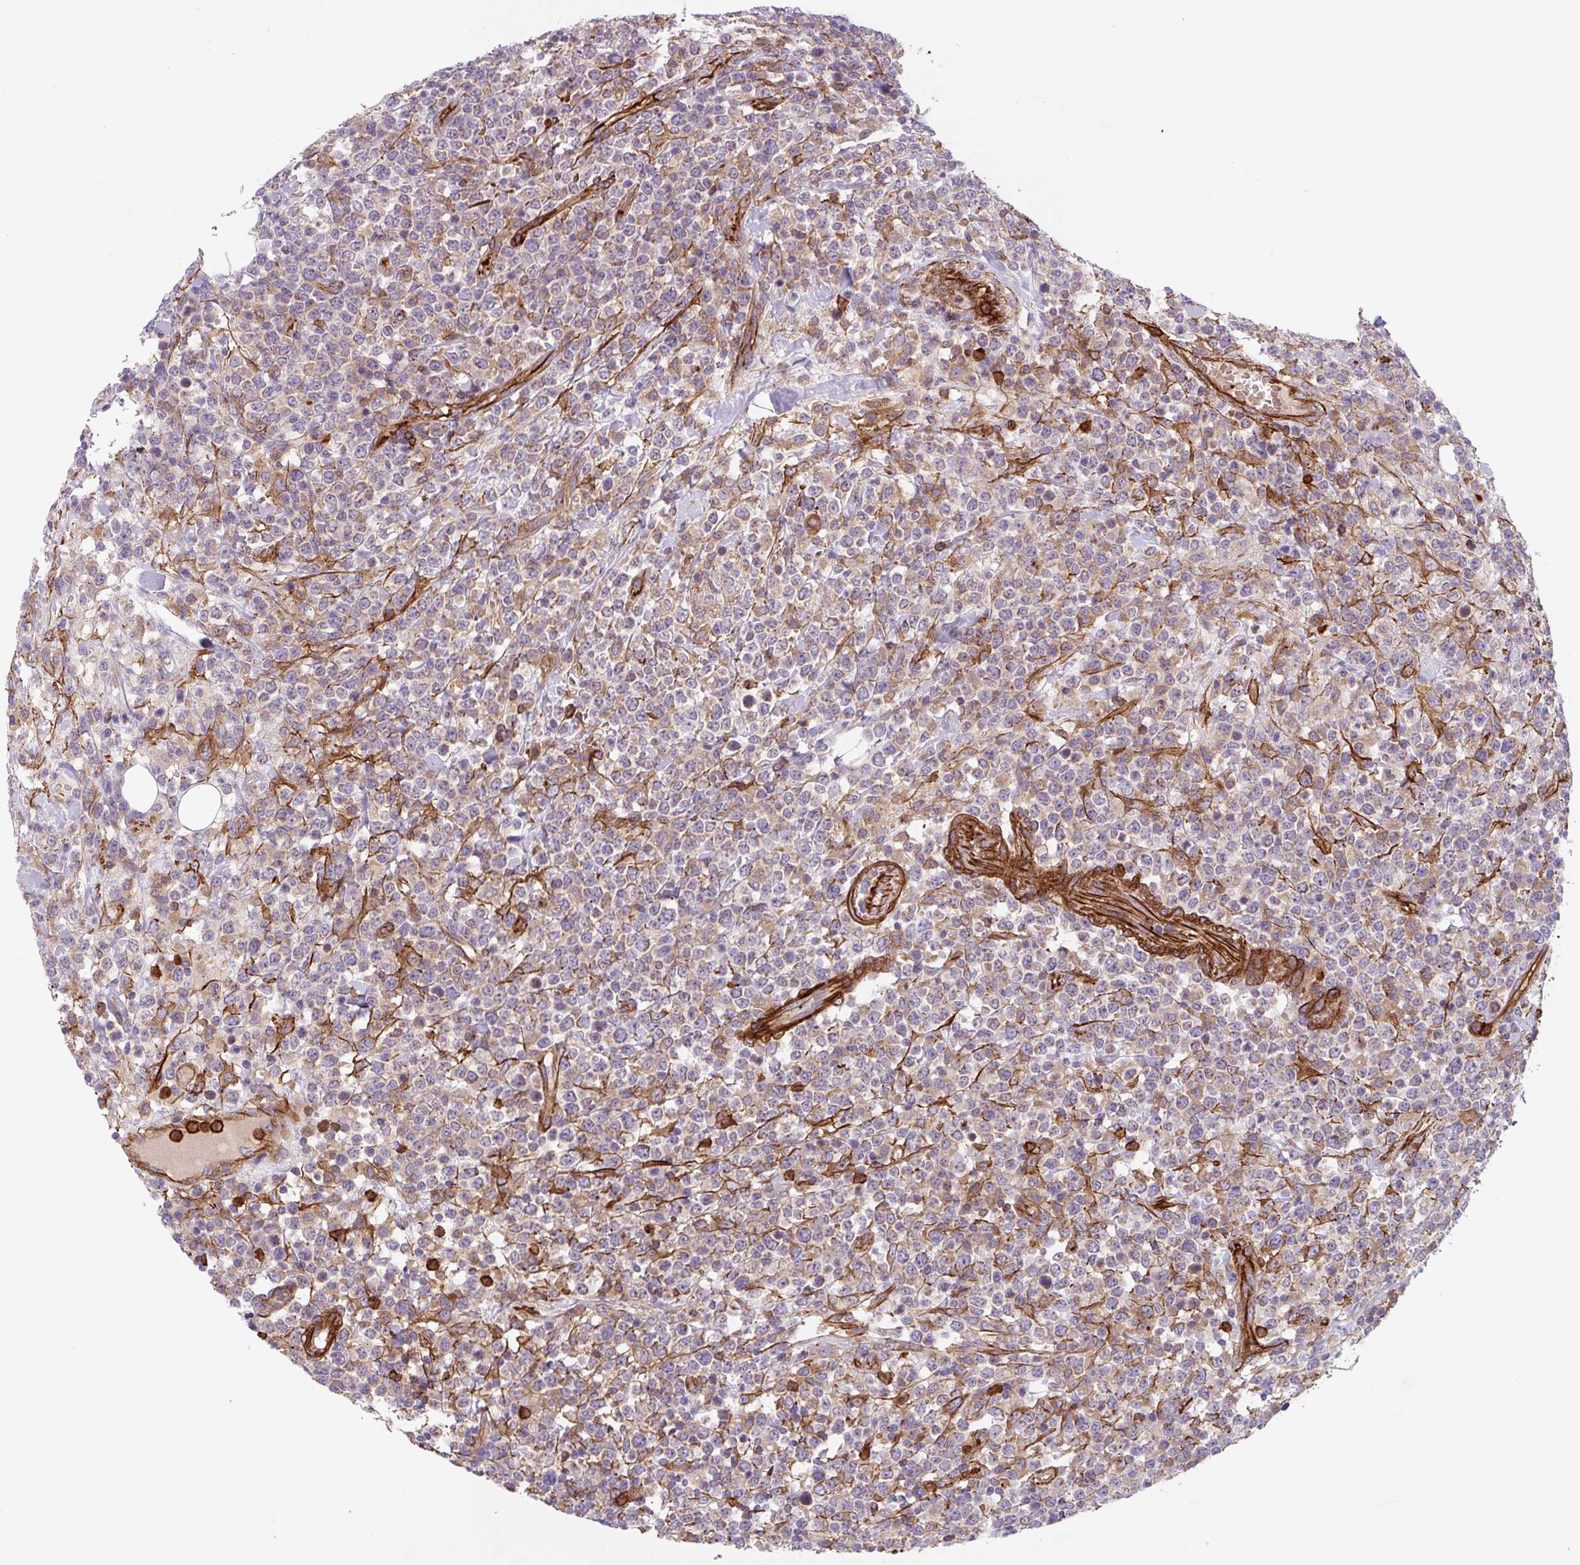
{"staining": {"intensity": "moderate", "quantity": "25%-75%", "location": "cytoplasmic/membranous"}, "tissue": "lymphoma", "cell_type": "Tumor cells", "image_type": "cancer", "snomed": [{"axis": "morphology", "description": "Malignant lymphoma, non-Hodgkin's type, High grade"}, {"axis": "topography", "description": "Colon"}], "caption": "Immunohistochemical staining of human lymphoma exhibits moderate cytoplasmic/membranous protein expression in approximately 25%-75% of tumor cells. (Stains: DAB in brown, nuclei in blue, Microscopy: brightfield microscopy at high magnification).", "gene": "DHFR2", "patient": {"sex": "female", "age": 53}}